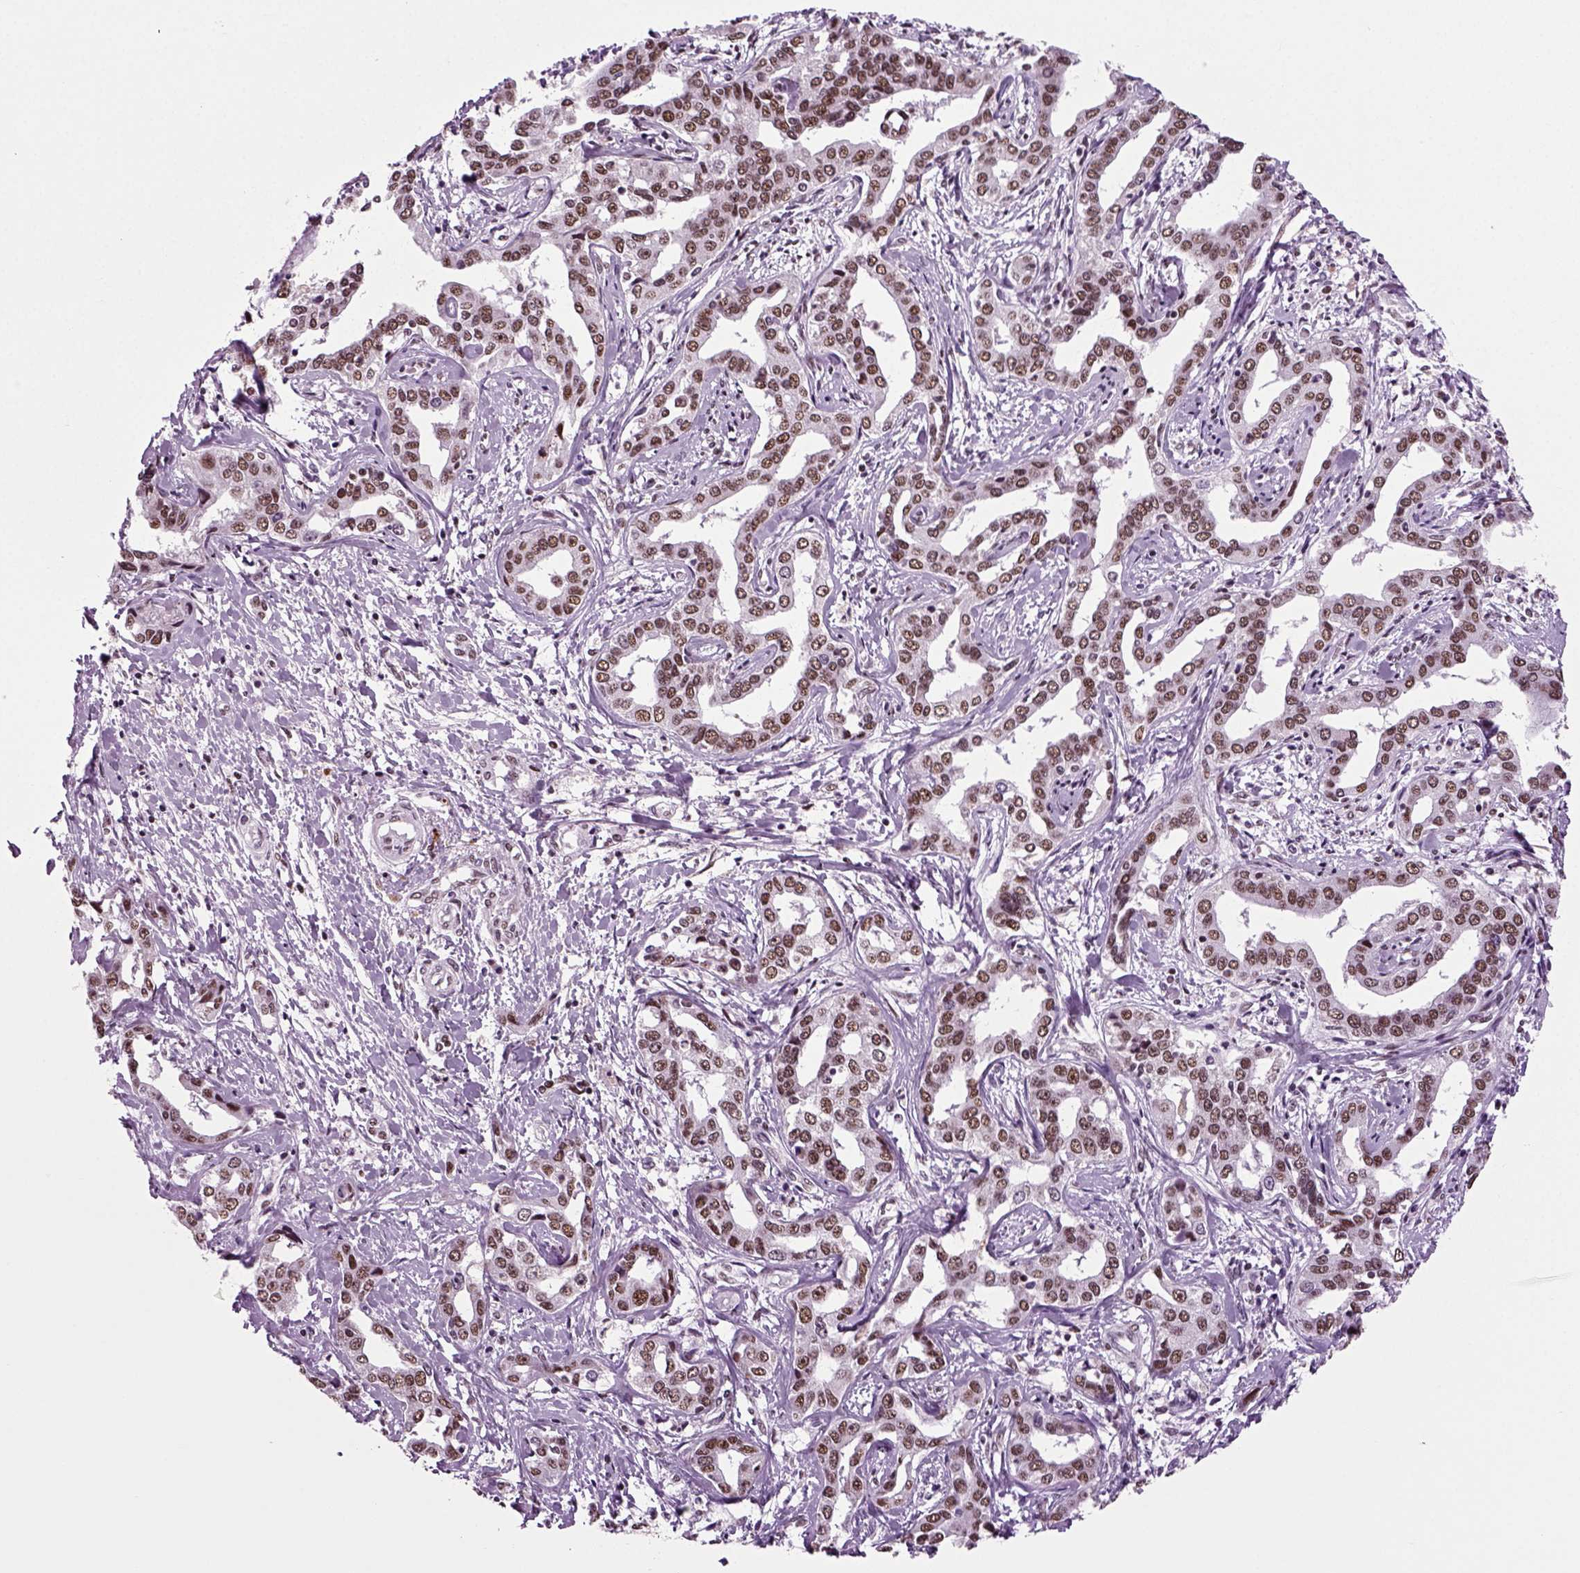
{"staining": {"intensity": "moderate", "quantity": ">75%", "location": "nuclear"}, "tissue": "liver cancer", "cell_type": "Tumor cells", "image_type": "cancer", "snomed": [{"axis": "morphology", "description": "Cholangiocarcinoma"}, {"axis": "topography", "description": "Liver"}], "caption": "The image reveals staining of liver cancer, revealing moderate nuclear protein staining (brown color) within tumor cells.", "gene": "RCOR3", "patient": {"sex": "male", "age": 59}}